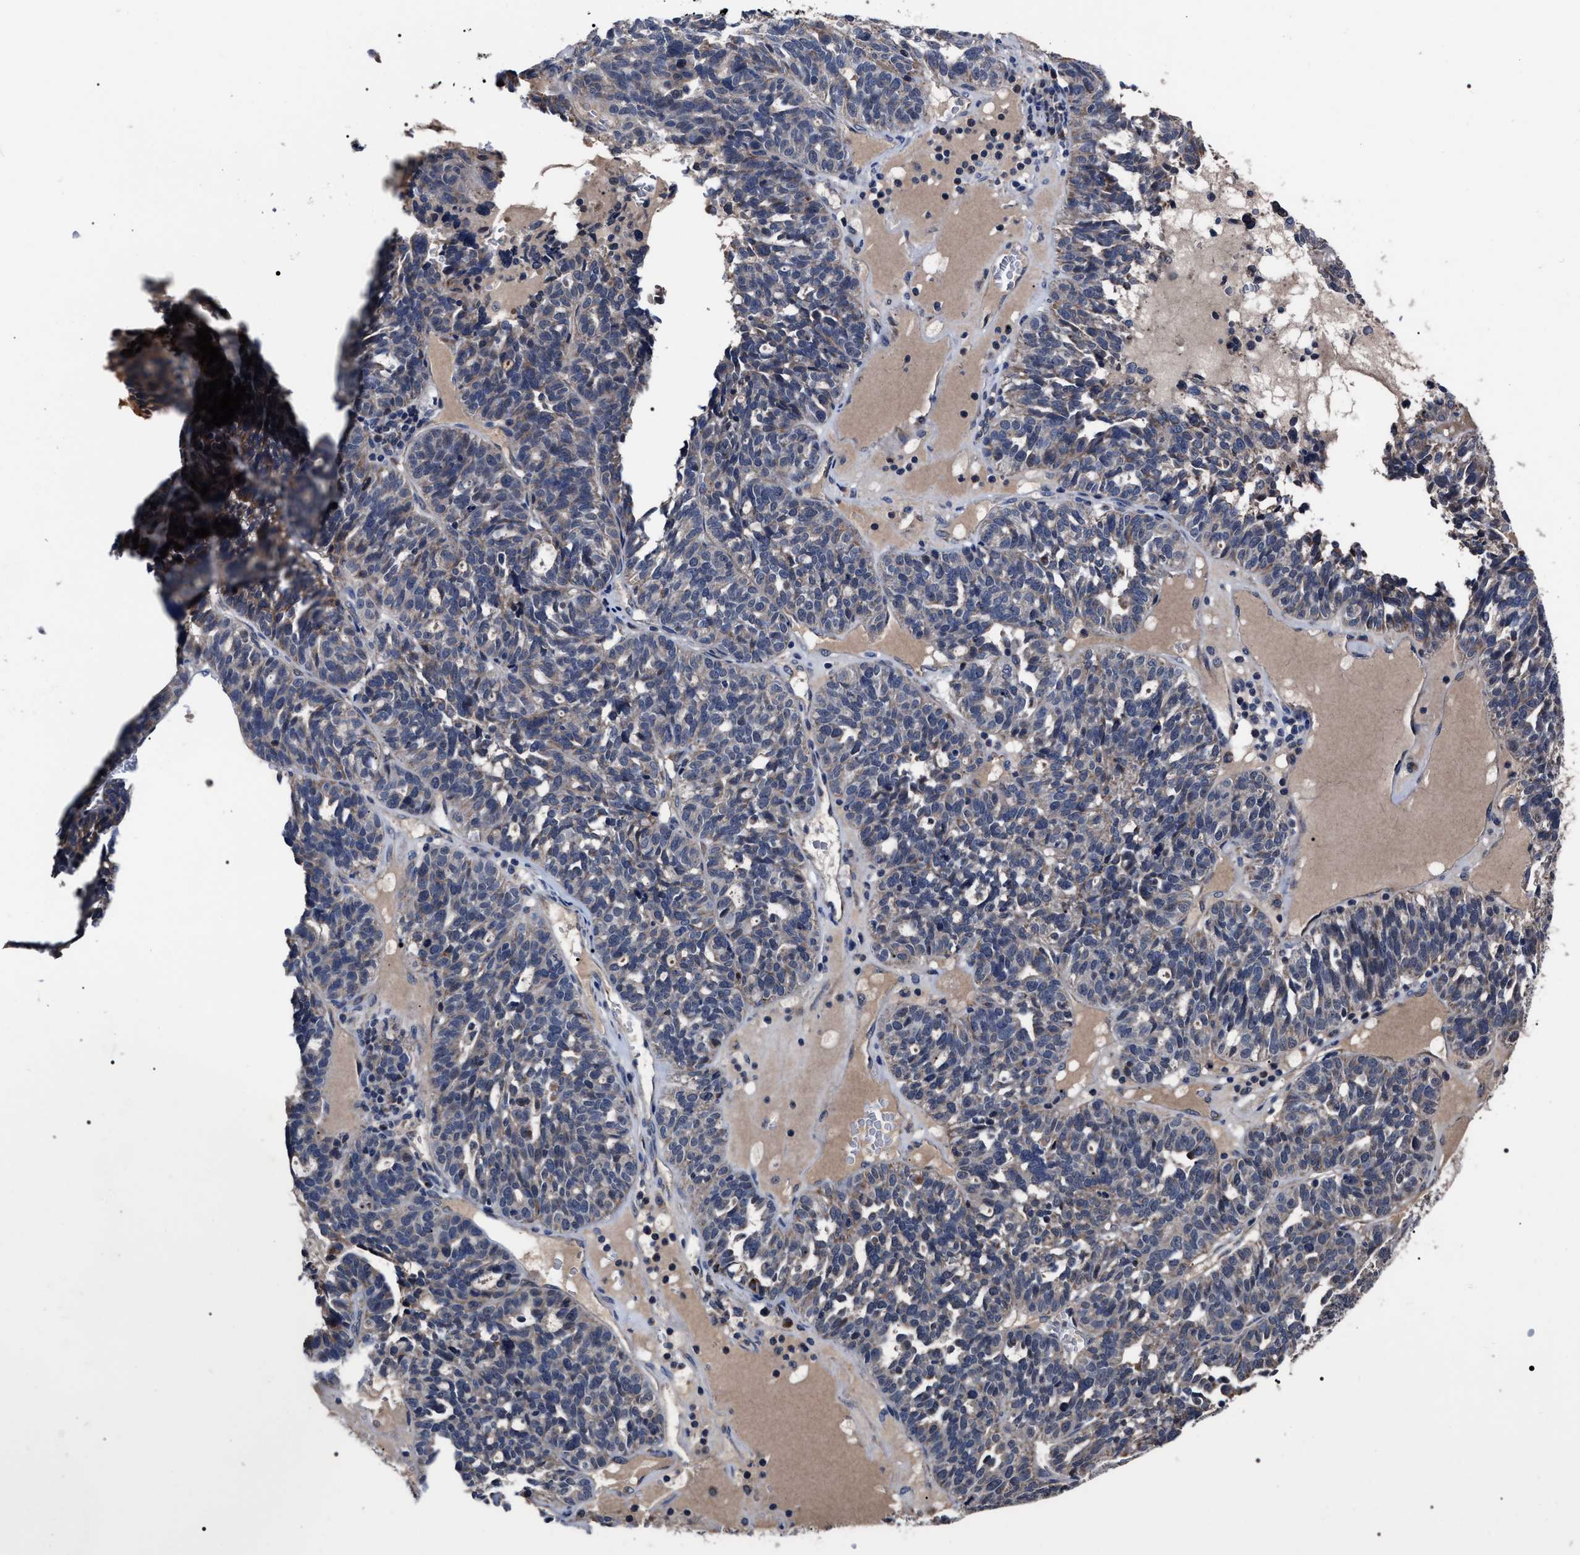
{"staining": {"intensity": "negative", "quantity": "none", "location": "none"}, "tissue": "ovarian cancer", "cell_type": "Tumor cells", "image_type": "cancer", "snomed": [{"axis": "morphology", "description": "Cystadenocarcinoma, serous, NOS"}, {"axis": "topography", "description": "Ovary"}], "caption": "IHC image of ovarian cancer stained for a protein (brown), which shows no expression in tumor cells.", "gene": "MACC1", "patient": {"sex": "female", "age": 59}}